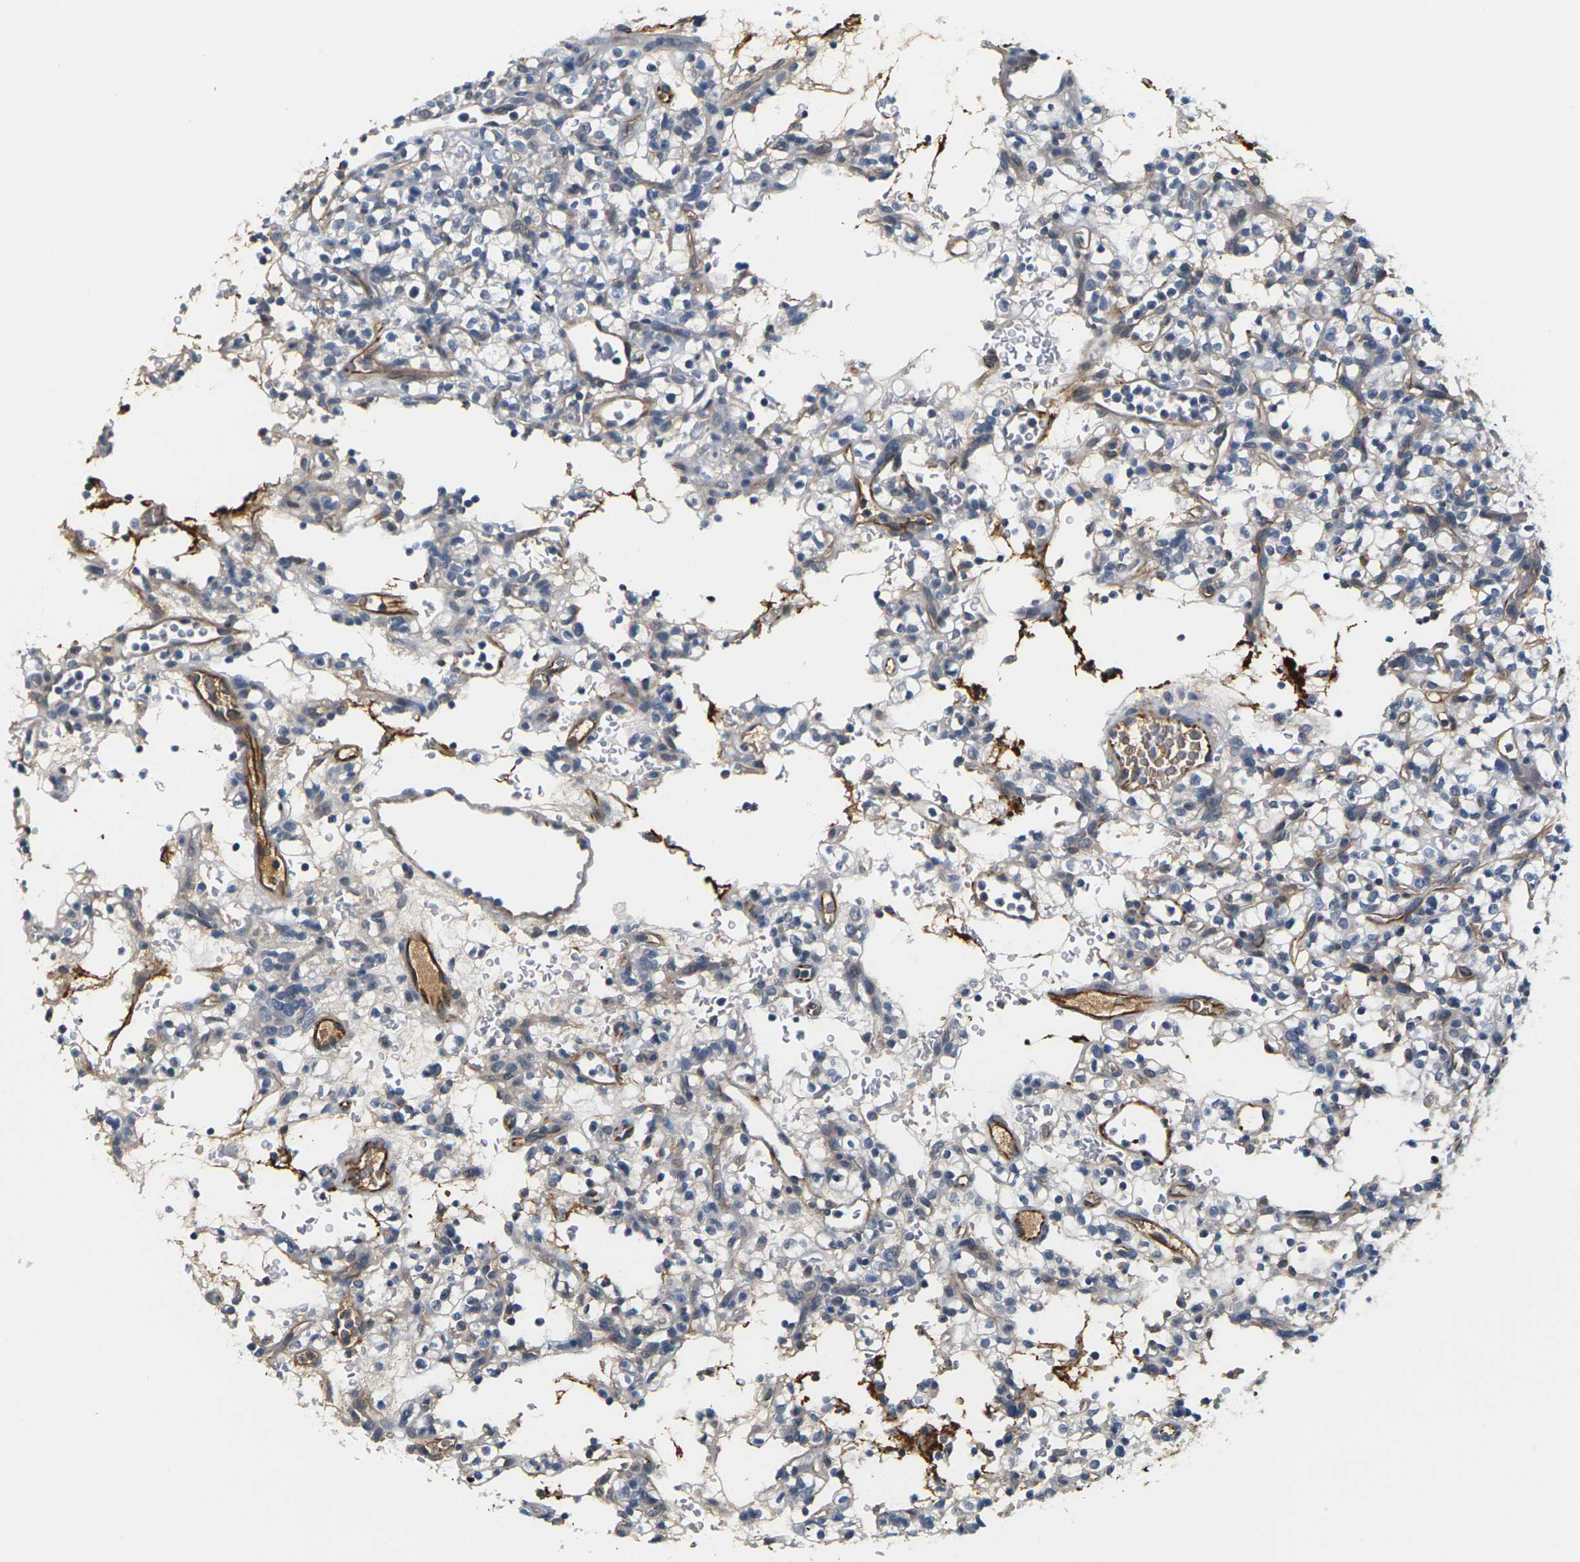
{"staining": {"intensity": "weak", "quantity": "<25%", "location": "cytoplasmic/membranous"}, "tissue": "renal cancer", "cell_type": "Tumor cells", "image_type": "cancer", "snomed": [{"axis": "morphology", "description": "Normal tissue, NOS"}, {"axis": "morphology", "description": "Adenocarcinoma, NOS"}, {"axis": "topography", "description": "Kidney"}], "caption": "High power microscopy image of an IHC image of adenocarcinoma (renal), revealing no significant positivity in tumor cells. Brightfield microscopy of immunohistochemistry stained with DAB (3,3'-diaminobenzidine) (brown) and hematoxylin (blue), captured at high magnification.", "gene": "PKP2", "patient": {"sex": "female", "age": 72}}